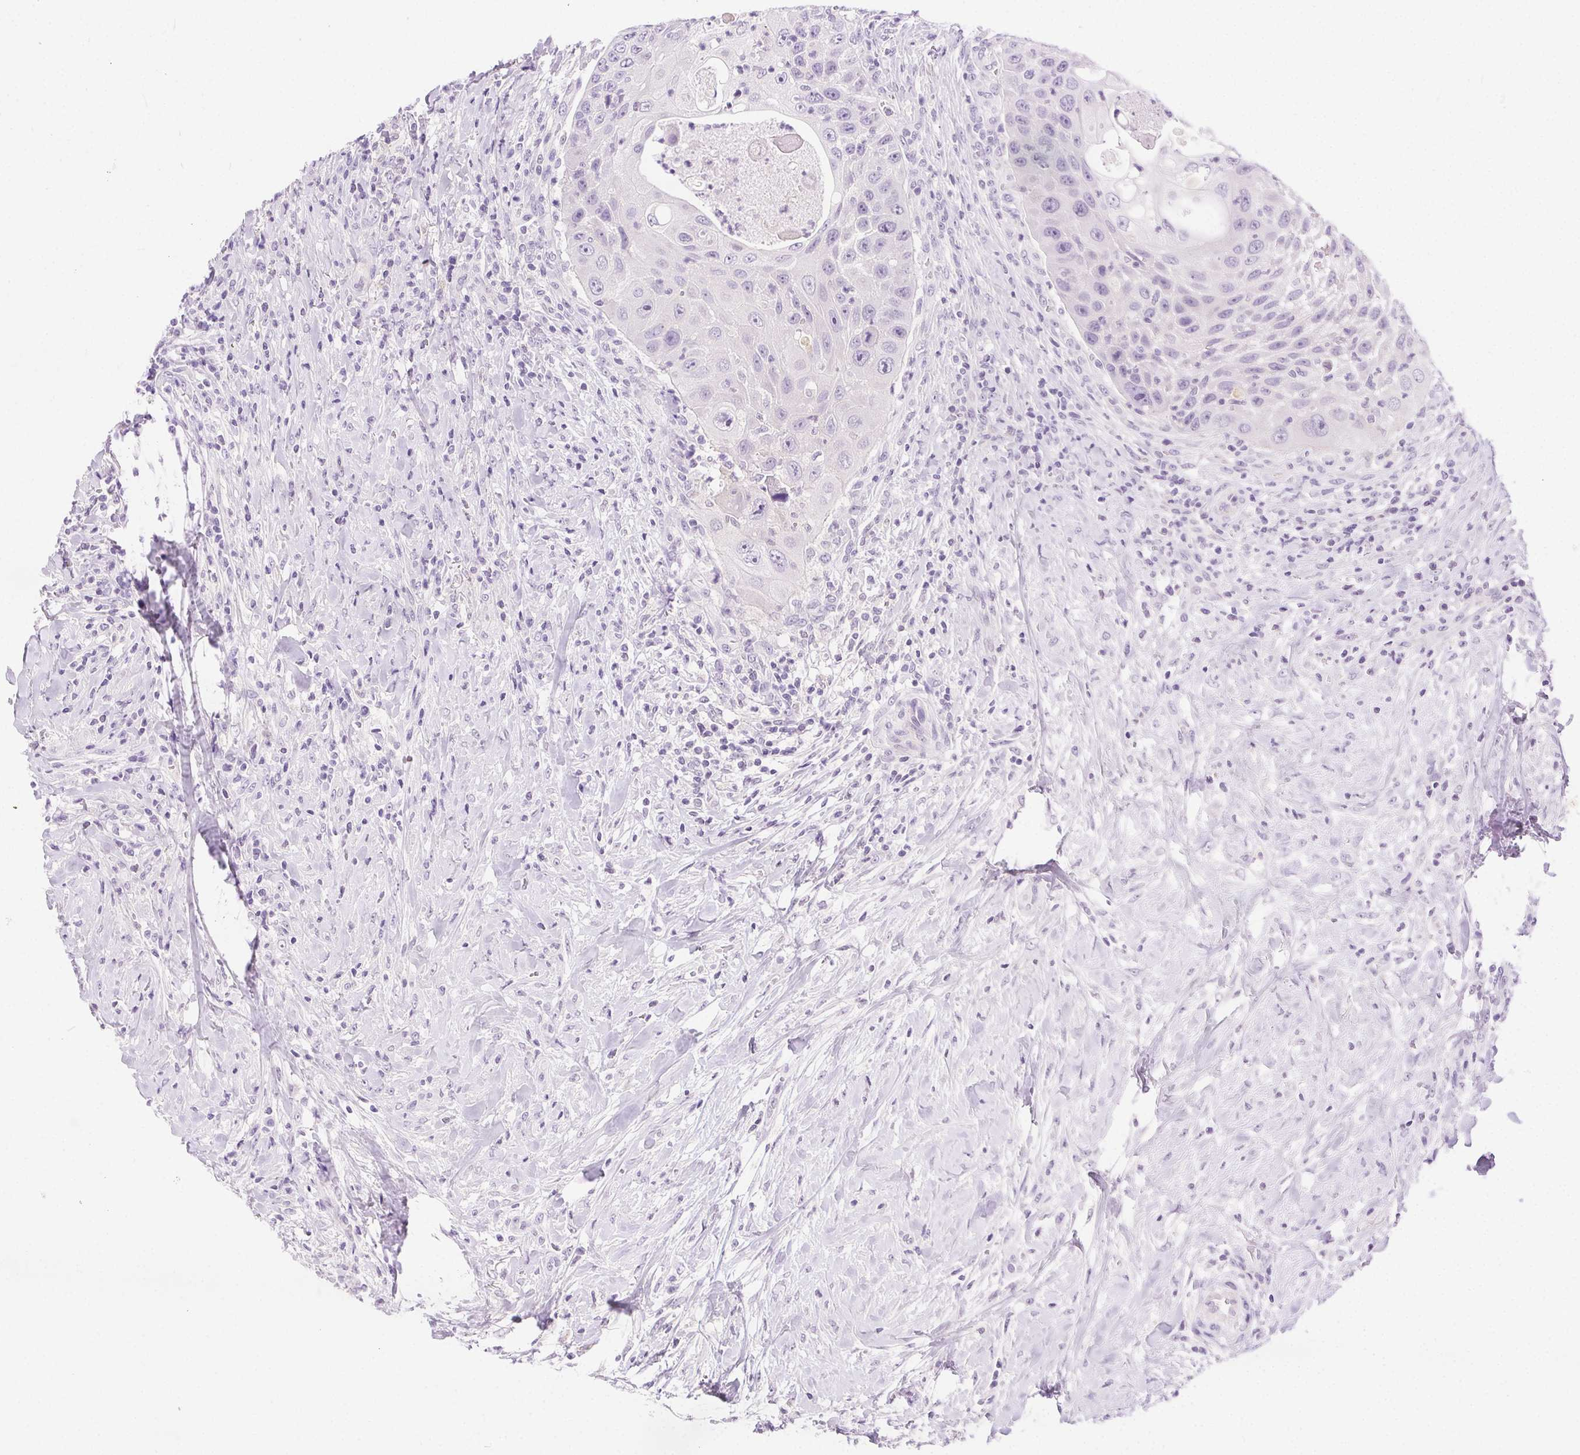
{"staining": {"intensity": "negative", "quantity": "none", "location": "none"}, "tissue": "head and neck cancer", "cell_type": "Tumor cells", "image_type": "cancer", "snomed": [{"axis": "morphology", "description": "Squamous cell carcinoma, NOS"}, {"axis": "topography", "description": "Head-Neck"}], "caption": "An IHC photomicrograph of head and neck cancer (squamous cell carcinoma) is shown. There is no staining in tumor cells of head and neck cancer (squamous cell carcinoma). Nuclei are stained in blue.", "gene": "C20orf85", "patient": {"sex": "male", "age": 69}}